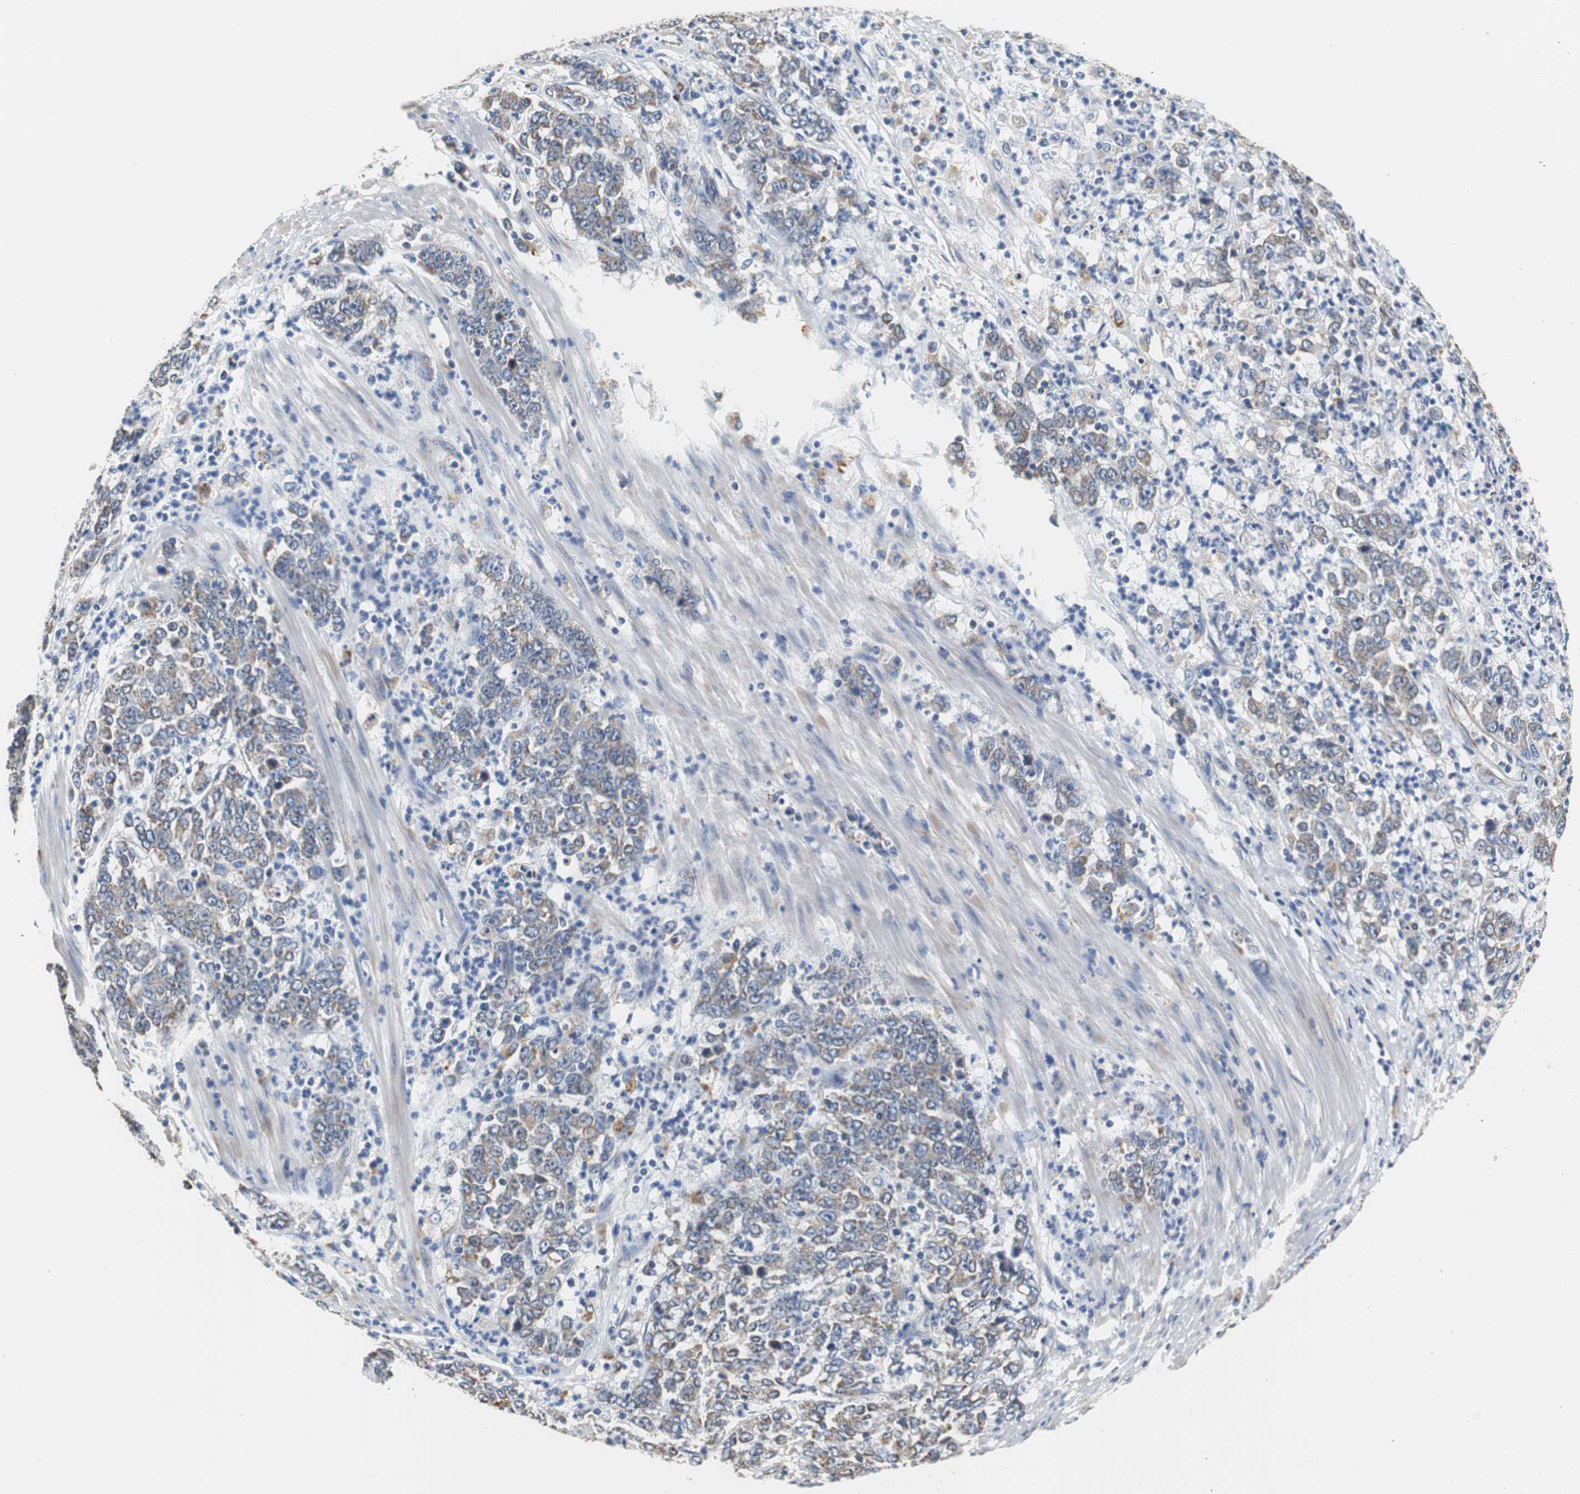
{"staining": {"intensity": "weak", "quantity": ">75%", "location": "cytoplasmic/membranous"}, "tissue": "stomach cancer", "cell_type": "Tumor cells", "image_type": "cancer", "snomed": [{"axis": "morphology", "description": "Adenocarcinoma, NOS"}, {"axis": "topography", "description": "Stomach, lower"}], "caption": "Immunohistochemical staining of human stomach cancer (adenocarcinoma) reveals low levels of weak cytoplasmic/membranous protein positivity in about >75% of tumor cells.", "gene": "PCK1", "patient": {"sex": "female", "age": 71}}